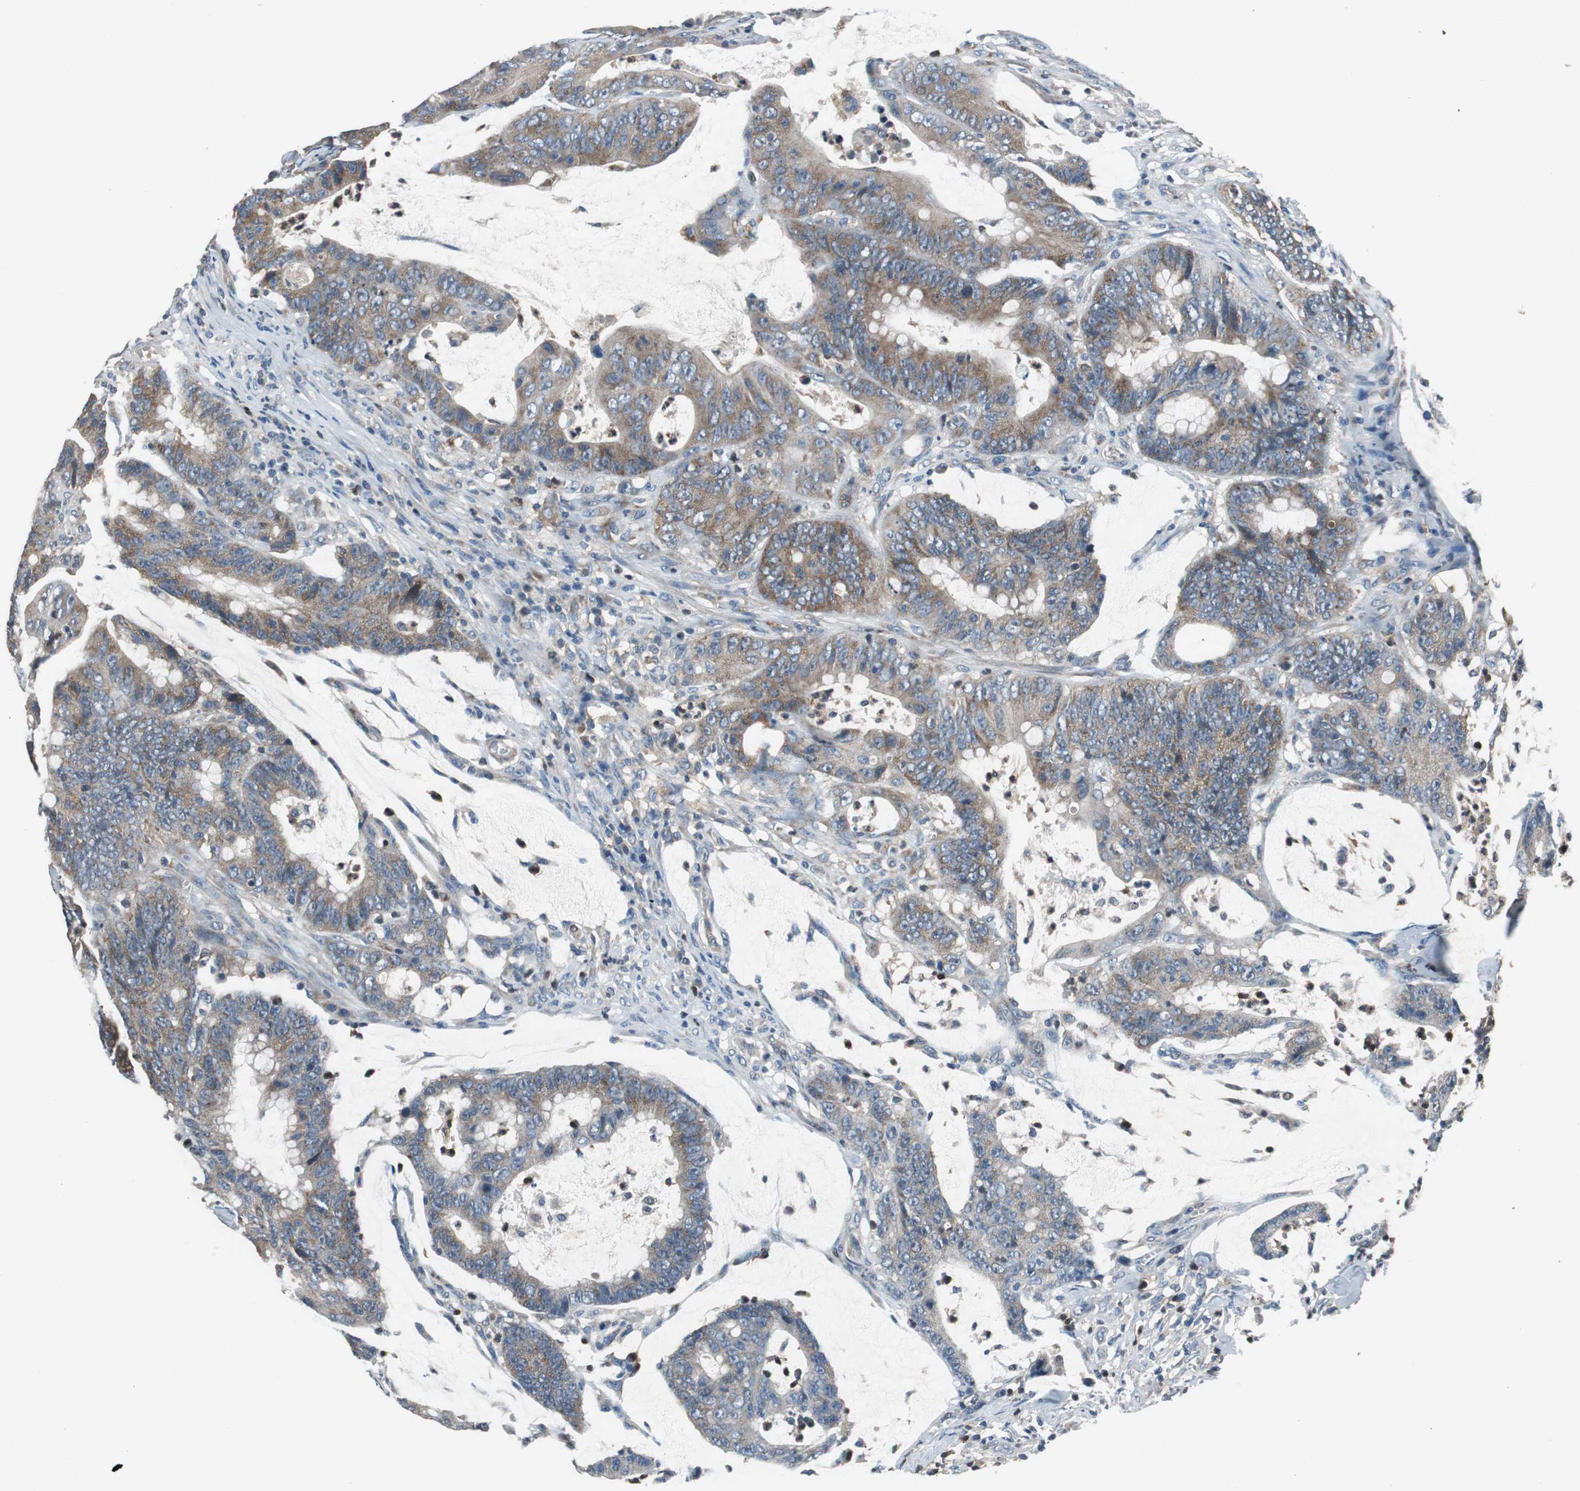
{"staining": {"intensity": "moderate", "quantity": ">75%", "location": "cytoplasmic/membranous"}, "tissue": "colorectal cancer", "cell_type": "Tumor cells", "image_type": "cancer", "snomed": [{"axis": "morphology", "description": "Adenocarcinoma, NOS"}, {"axis": "topography", "description": "Colon"}], "caption": "DAB immunohistochemical staining of adenocarcinoma (colorectal) exhibits moderate cytoplasmic/membranous protein expression in about >75% of tumor cells.", "gene": "PI4KB", "patient": {"sex": "male", "age": 45}}